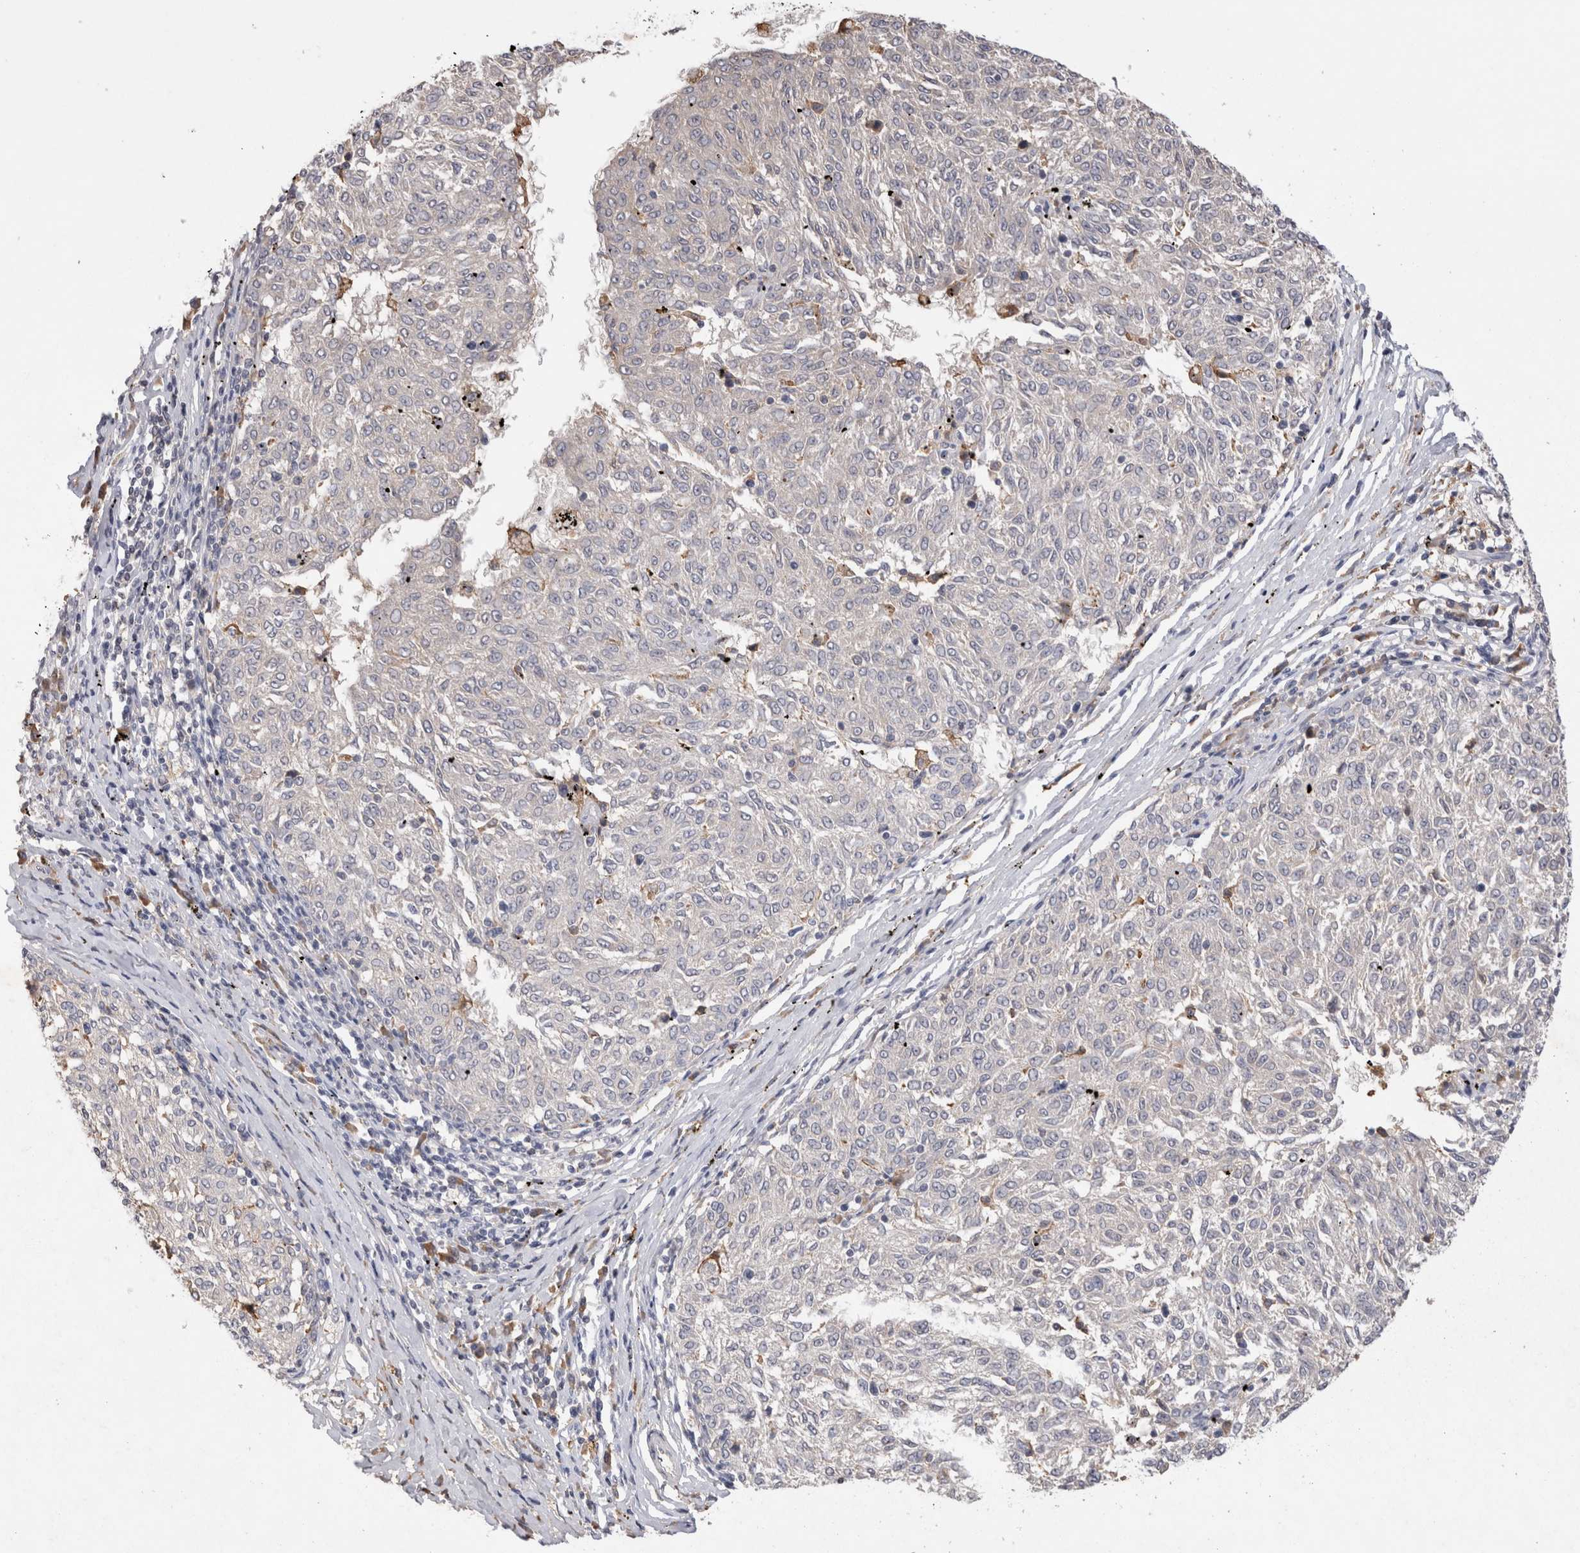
{"staining": {"intensity": "negative", "quantity": "none", "location": "none"}, "tissue": "melanoma", "cell_type": "Tumor cells", "image_type": "cancer", "snomed": [{"axis": "morphology", "description": "Malignant melanoma, NOS"}, {"axis": "topography", "description": "Skin"}], "caption": "IHC histopathology image of human malignant melanoma stained for a protein (brown), which displays no positivity in tumor cells.", "gene": "VSIG4", "patient": {"sex": "female", "age": 72}}